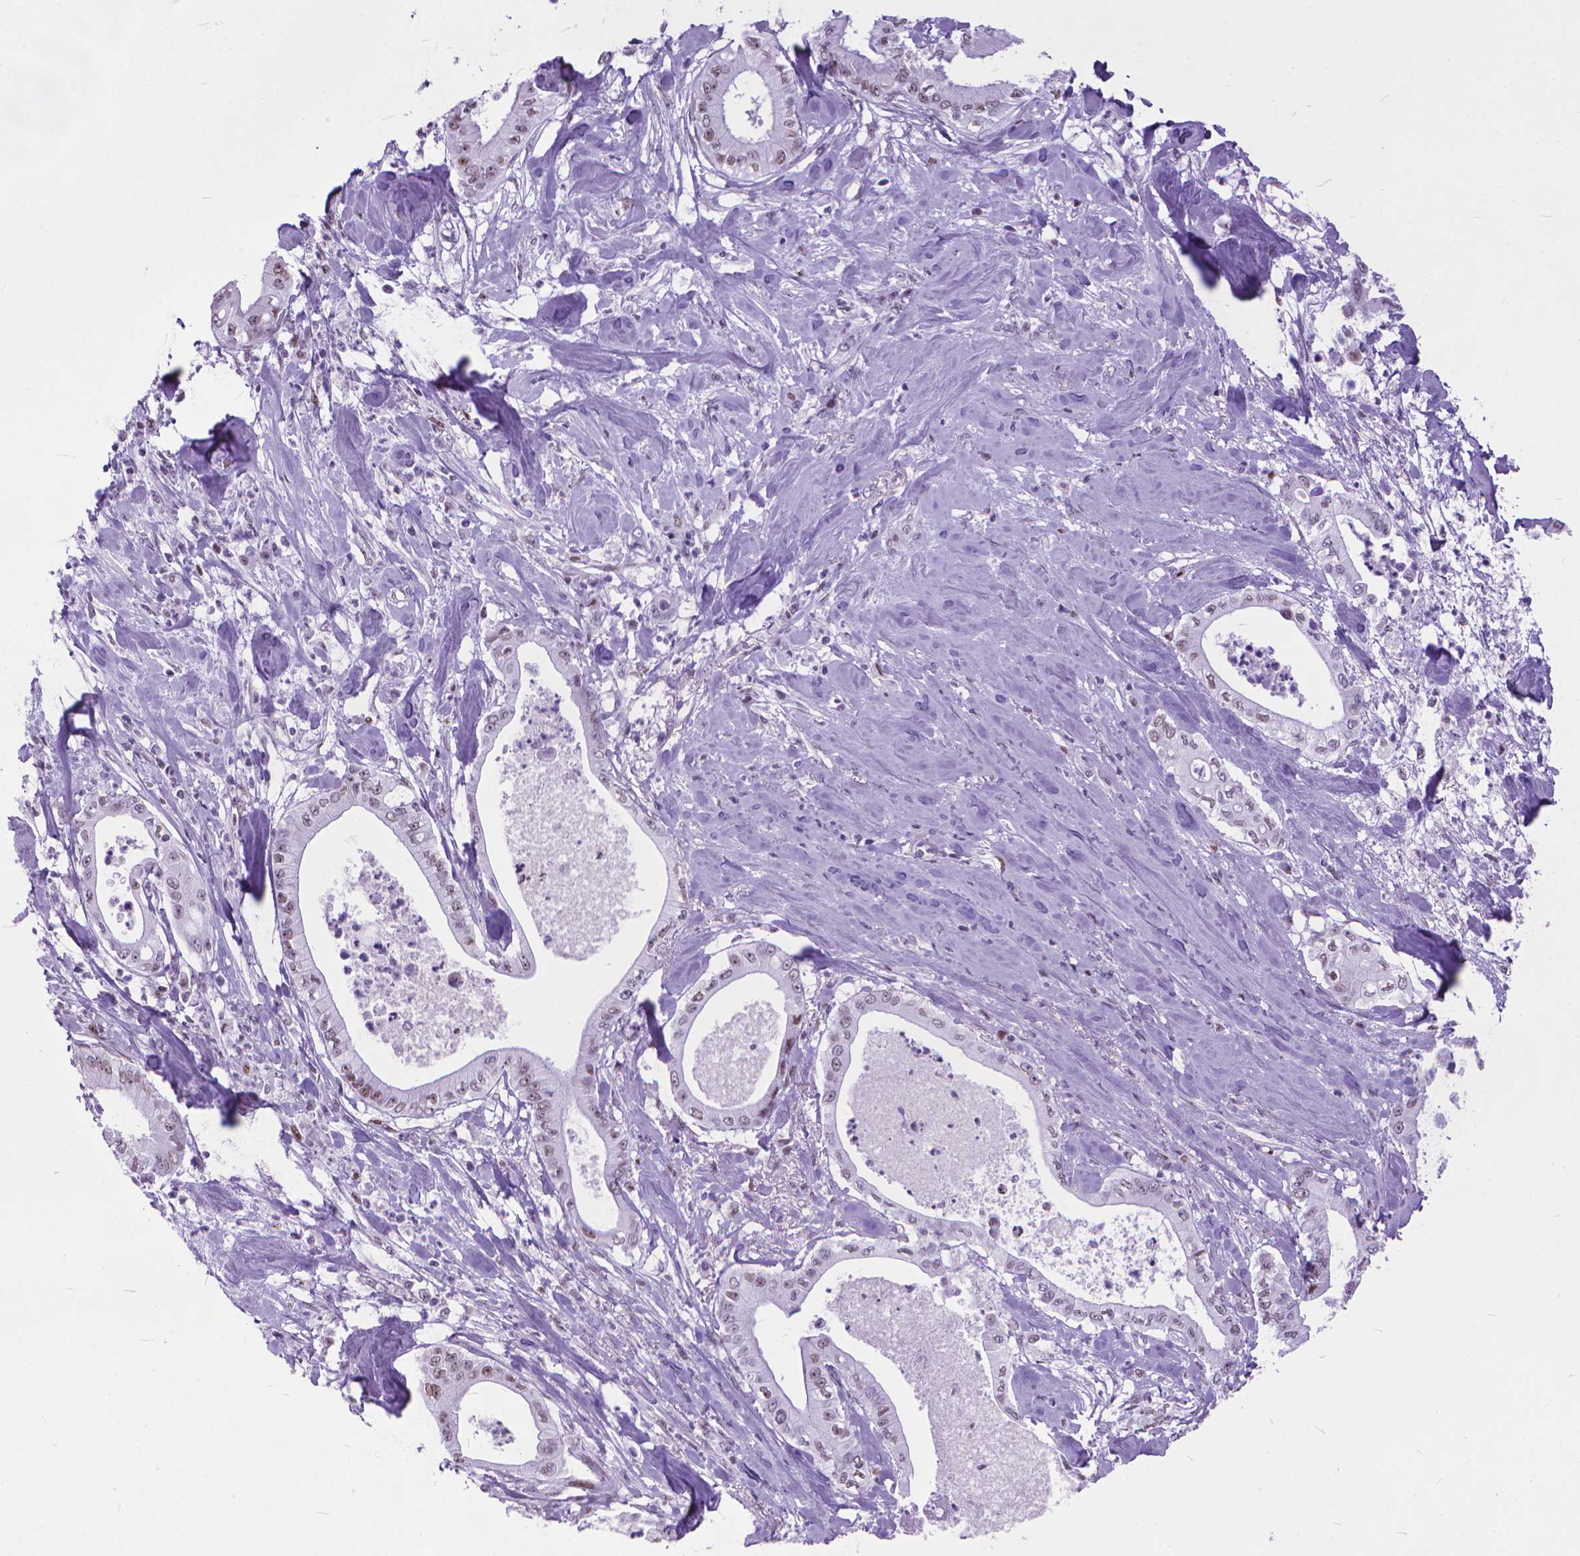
{"staining": {"intensity": "weak", "quantity": "<25%", "location": "nuclear"}, "tissue": "pancreatic cancer", "cell_type": "Tumor cells", "image_type": "cancer", "snomed": [{"axis": "morphology", "description": "Adenocarcinoma, NOS"}, {"axis": "topography", "description": "Pancreas"}], "caption": "Tumor cells show no significant expression in adenocarcinoma (pancreatic). (DAB (3,3'-diaminobenzidine) IHC visualized using brightfield microscopy, high magnification).", "gene": "POLE4", "patient": {"sex": "male", "age": 71}}